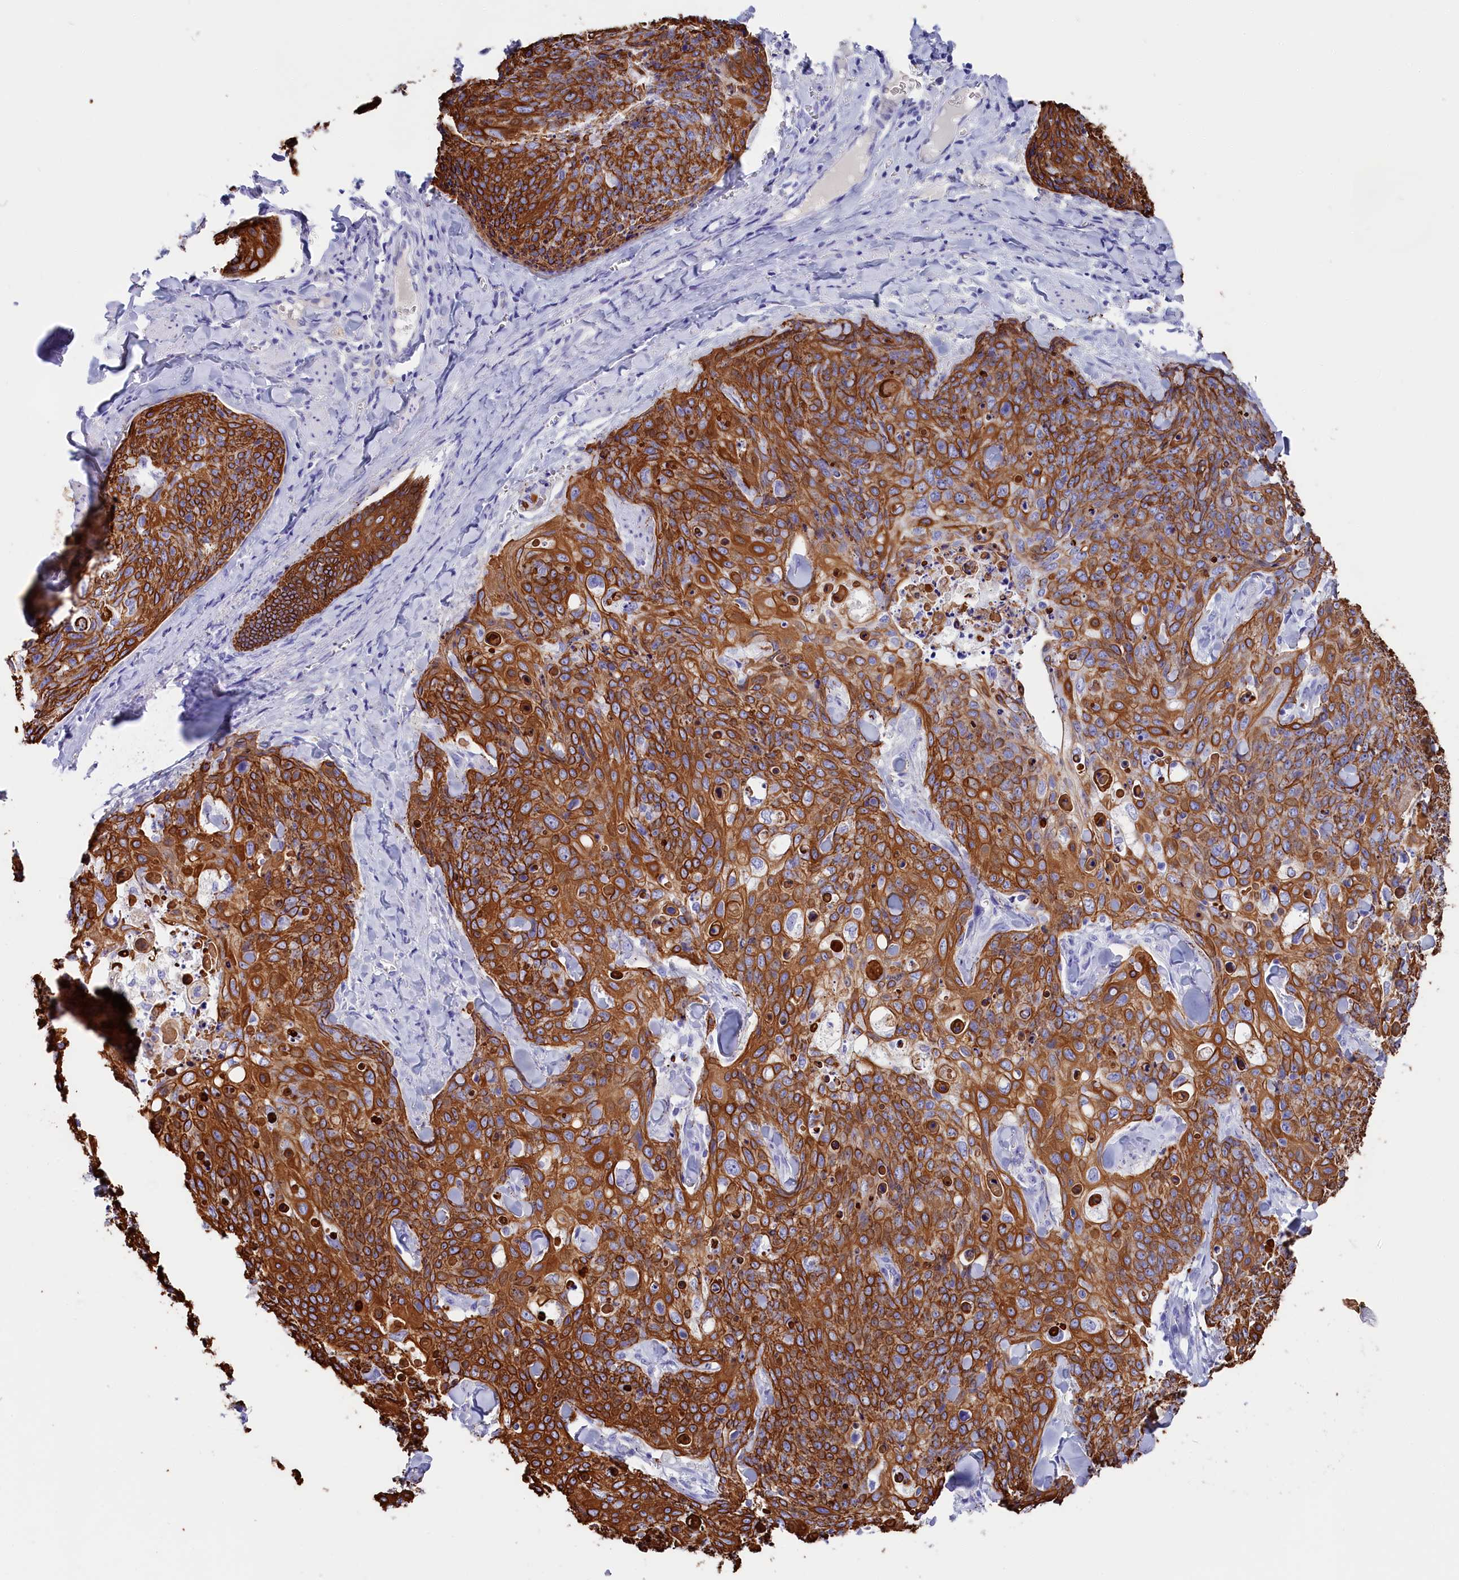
{"staining": {"intensity": "strong", "quantity": ">75%", "location": "cytoplasmic/membranous"}, "tissue": "skin cancer", "cell_type": "Tumor cells", "image_type": "cancer", "snomed": [{"axis": "morphology", "description": "Squamous cell carcinoma, NOS"}, {"axis": "topography", "description": "Skin"}, {"axis": "topography", "description": "Vulva"}], "caption": "Tumor cells display strong cytoplasmic/membranous positivity in approximately >75% of cells in skin cancer.", "gene": "SULT2A1", "patient": {"sex": "female", "age": 85}}